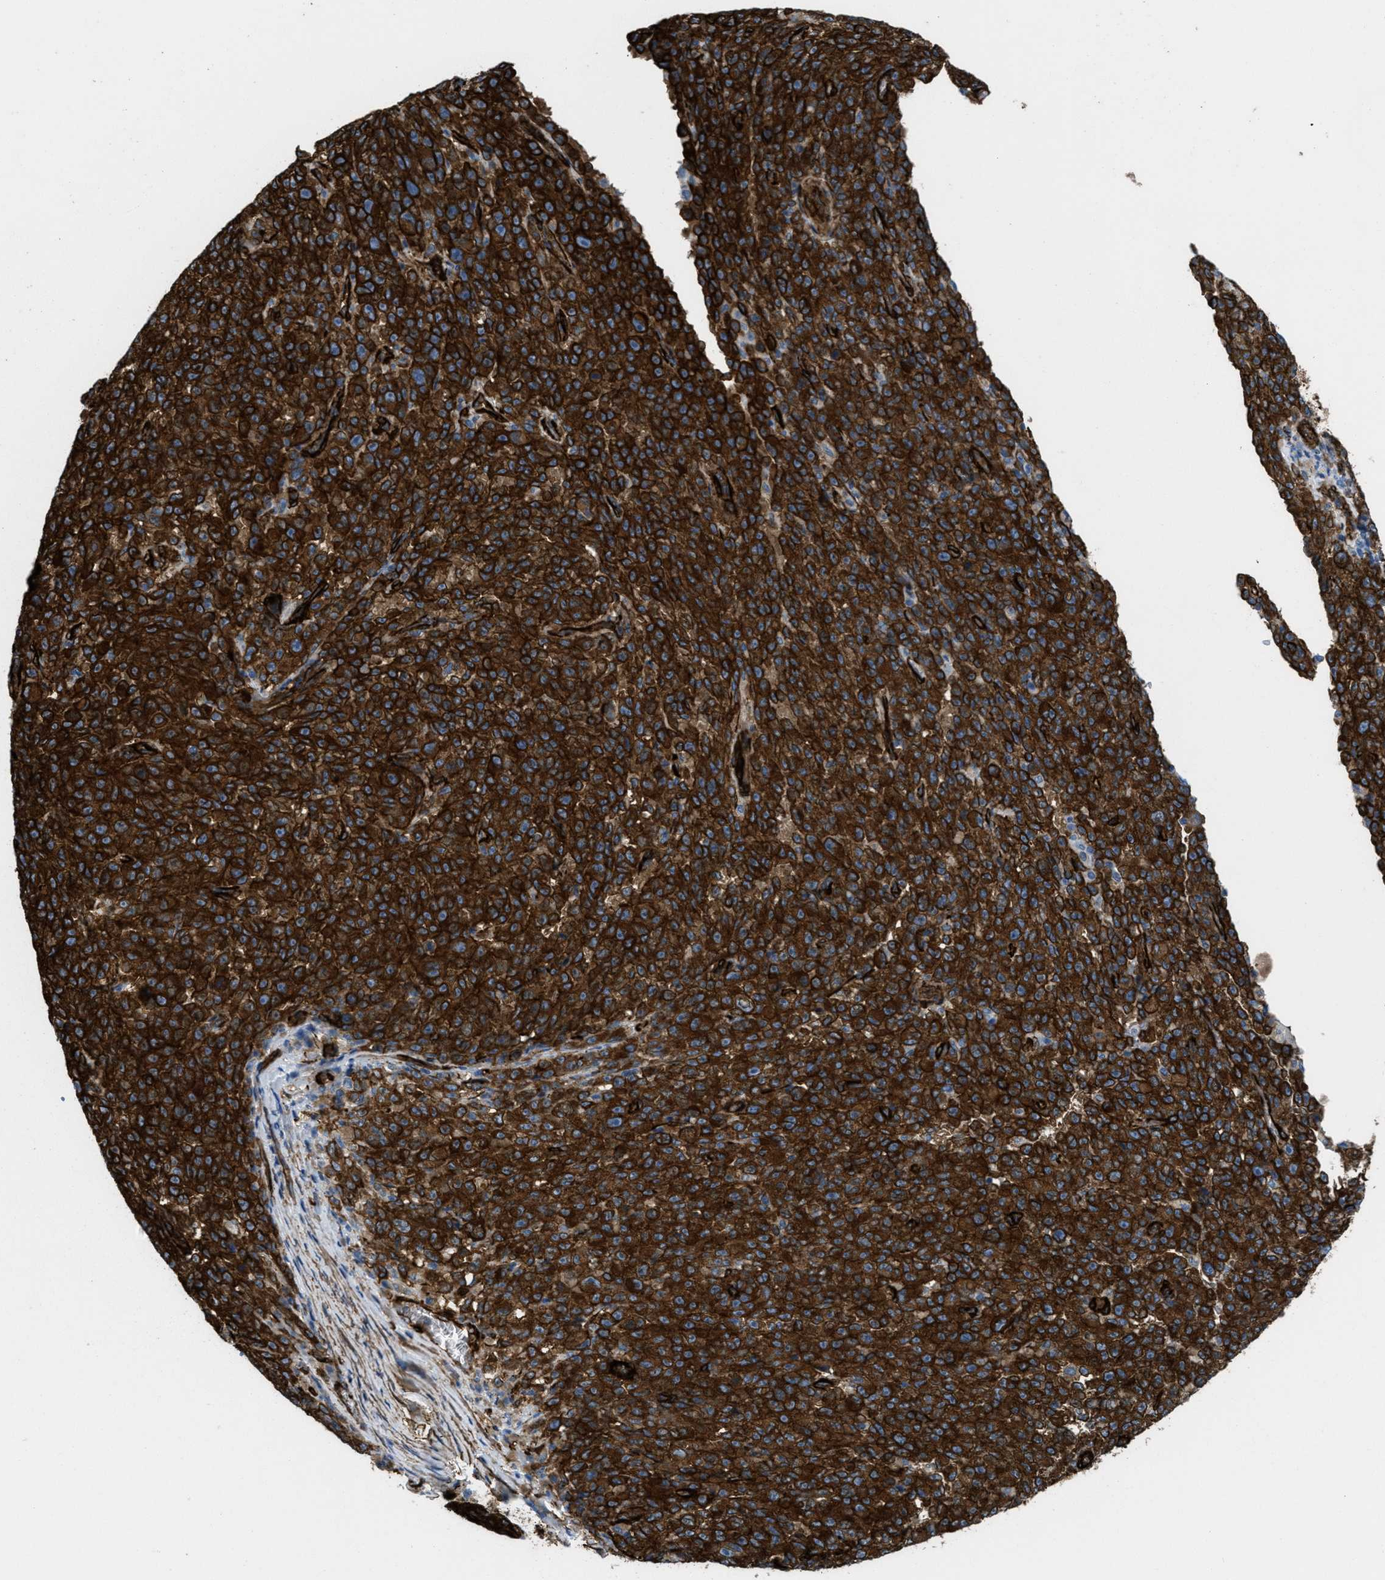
{"staining": {"intensity": "strong", "quantity": ">75%", "location": "cytoplasmic/membranous"}, "tissue": "melanoma", "cell_type": "Tumor cells", "image_type": "cancer", "snomed": [{"axis": "morphology", "description": "Malignant melanoma, NOS"}, {"axis": "topography", "description": "Skin"}], "caption": "Approximately >75% of tumor cells in melanoma exhibit strong cytoplasmic/membranous protein positivity as visualized by brown immunohistochemical staining.", "gene": "CALD1", "patient": {"sex": "female", "age": 82}}